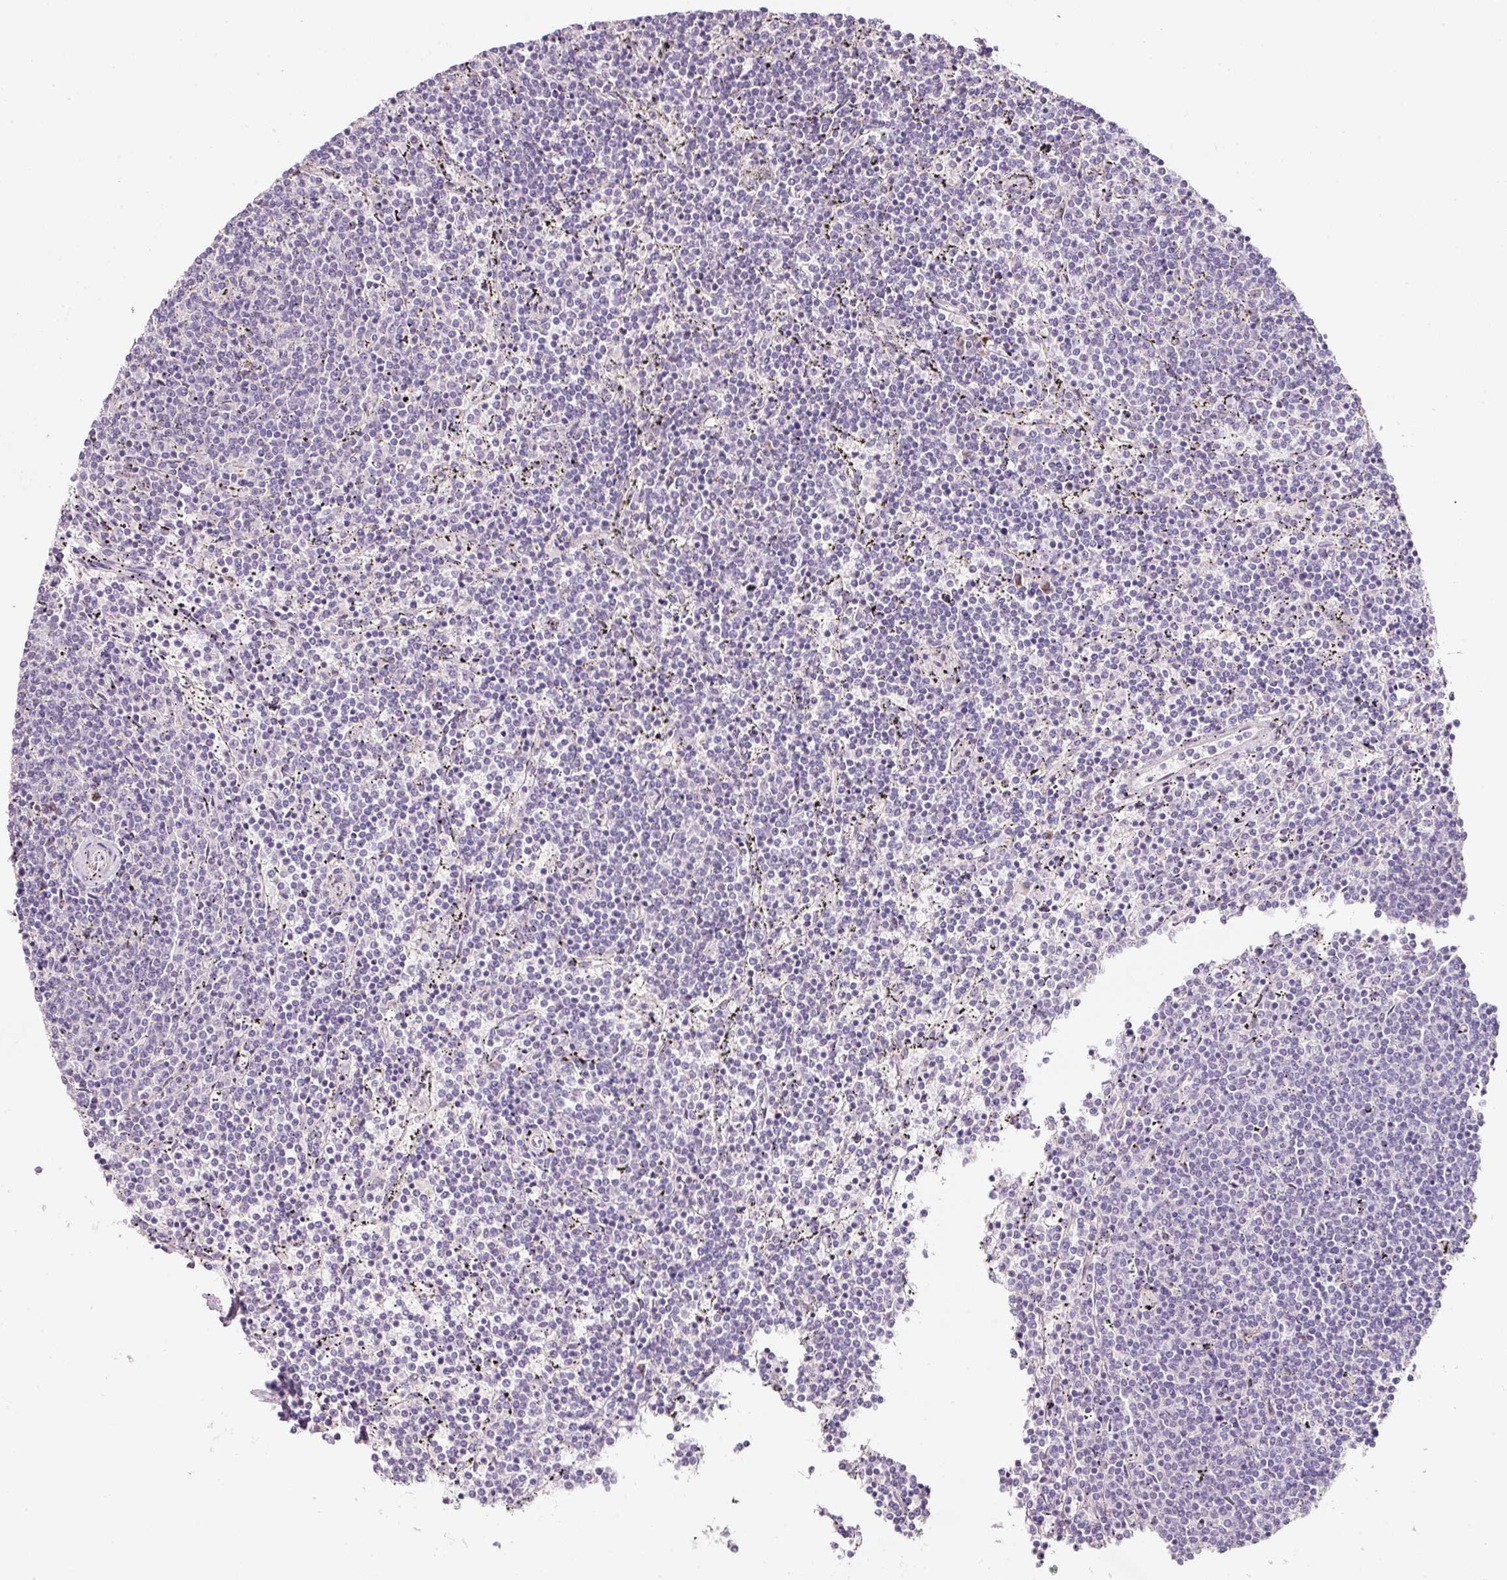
{"staining": {"intensity": "negative", "quantity": "none", "location": "none"}, "tissue": "lymphoma", "cell_type": "Tumor cells", "image_type": "cancer", "snomed": [{"axis": "morphology", "description": "Malignant lymphoma, non-Hodgkin's type, Low grade"}, {"axis": "topography", "description": "Spleen"}], "caption": "An immunohistochemistry (IHC) image of lymphoma is shown. There is no staining in tumor cells of lymphoma. (Brightfield microscopy of DAB (3,3'-diaminobenzidine) IHC at high magnification).", "gene": "NBPF11", "patient": {"sex": "female", "age": 50}}